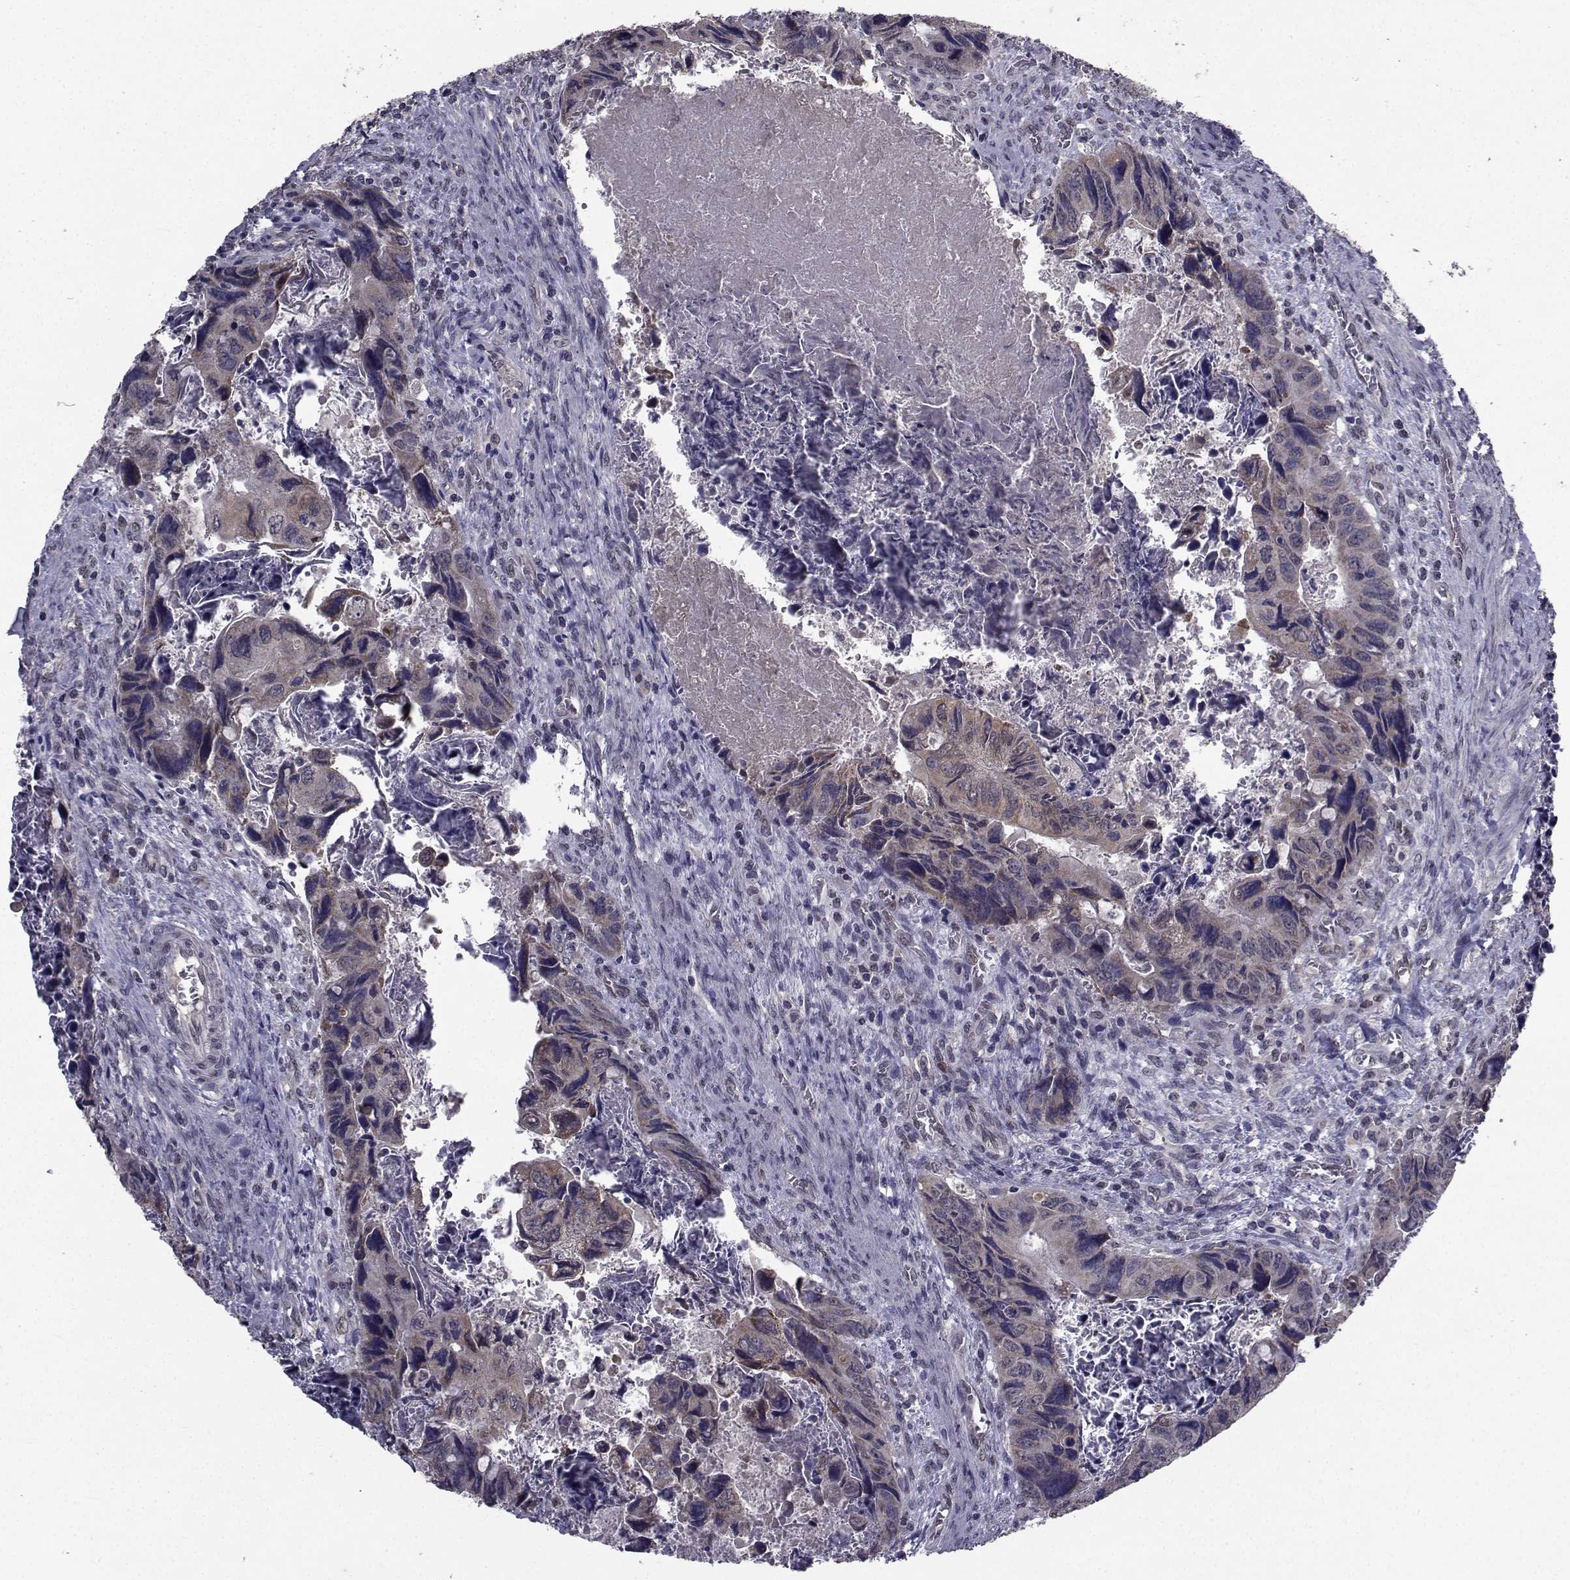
{"staining": {"intensity": "strong", "quantity": "<25%", "location": "cytoplasmic/membranous"}, "tissue": "colorectal cancer", "cell_type": "Tumor cells", "image_type": "cancer", "snomed": [{"axis": "morphology", "description": "Adenocarcinoma, NOS"}, {"axis": "topography", "description": "Rectum"}], "caption": "DAB immunohistochemical staining of colorectal cancer (adenocarcinoma) reveals strong cytoplasmic/membranous protein expression in approximately <25% of tumor cells.", "gene": "CYP2S1", "patient": {"sex": "male", "age": 62}}